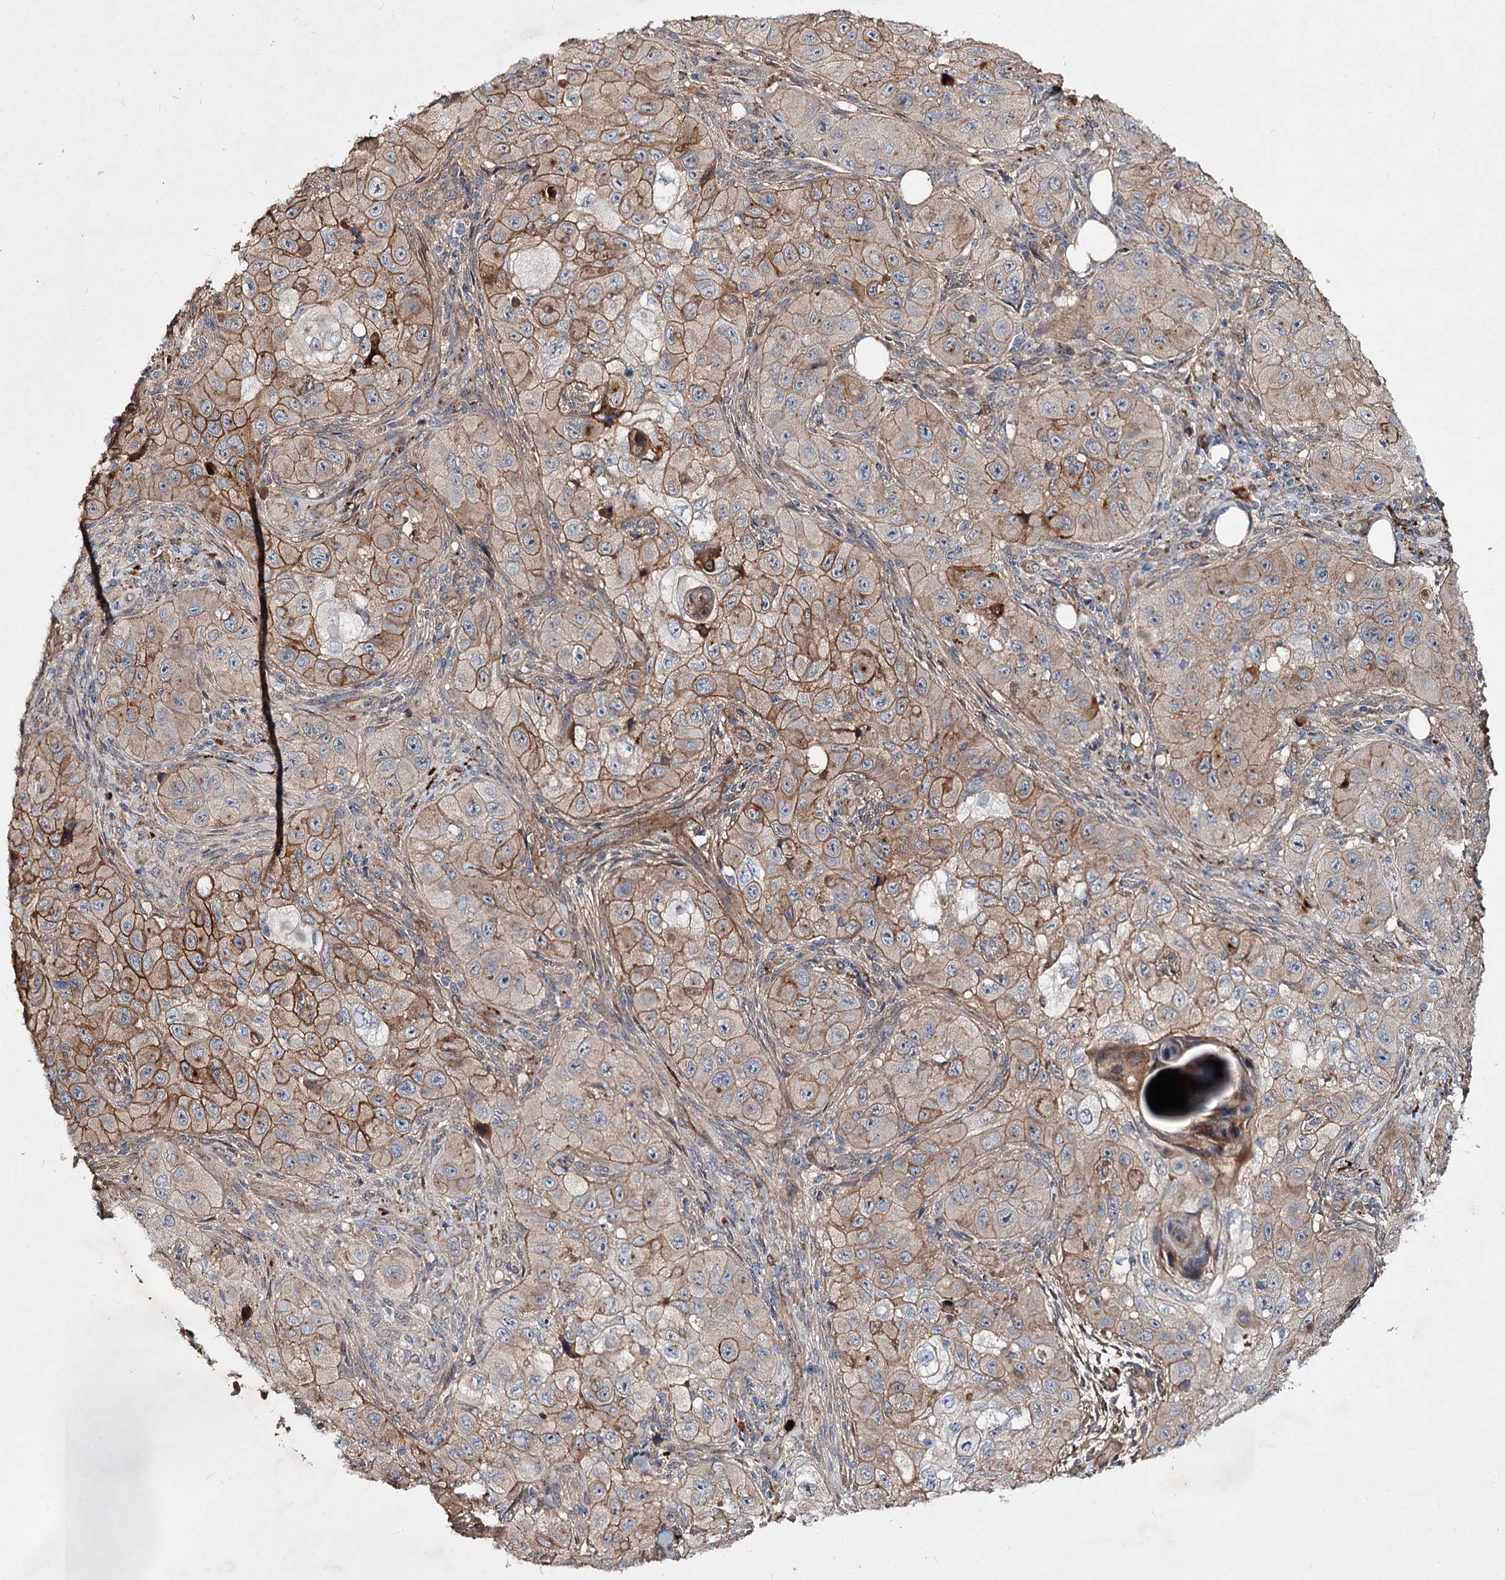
{"staining": {"intensity": "moderate", "quantity": "25%-75%", "location": "cytoplasmic/membranous"}, "tissue": "skin cancer", "cell_type": "Tumor cells", "image_type": "cancer", "snomed": [{"axis": "morphology", "description": "Squamous cell carcinoma, NOS"}, {"axis": "topography", "description": "Skin"}, {"axis": "topography", "description": "Subcutis"}], "caption": "DAB (3,3'-diaminobenzidine) immunohistochemical staining of human skin squamous cell carcinoma exhibits moderate cytoplasmic/membranous protein positivity in approximately 25%-75% of tumor cells.", "gene": "MINDY3", "patient": {"sex": "male", "age": 73}}